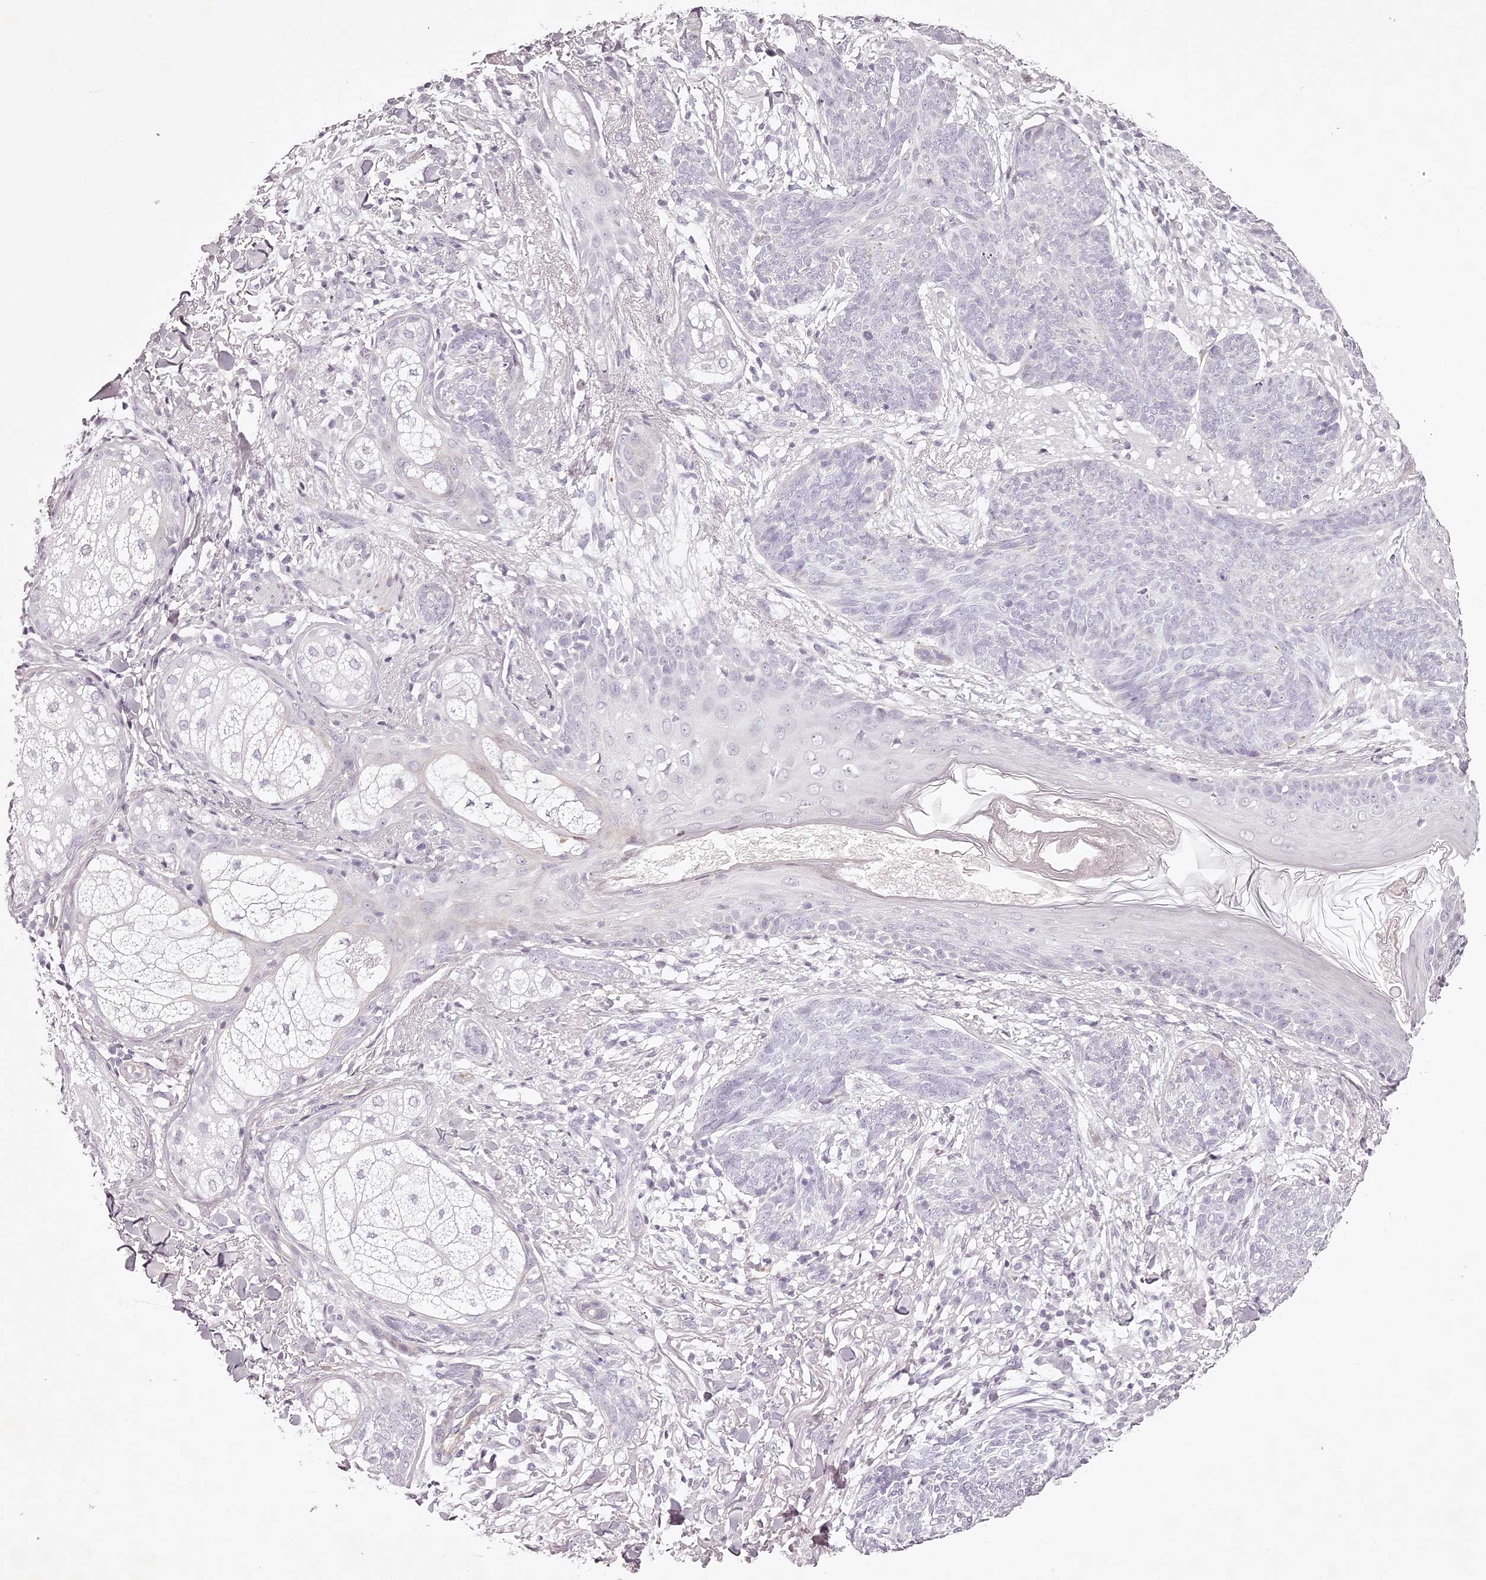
{"staining": {"intensity": "negative", "quantity": "none", "location": "none"}, "tissue": "skin cancer", "cell_type": "Tumor cells", "image_type": "cancer", "snomed": [{"axis": "morphology", "description": "Basal cell carcinoma"}, {"axis": "topography", "description": "Skin"}], "caption": "A micrograph of human basal cell carcinoma (skin) is negative for staining in tumor cells.", "gene": "ELAPOR1", "patient": {"sex": "male", "age": 85}}